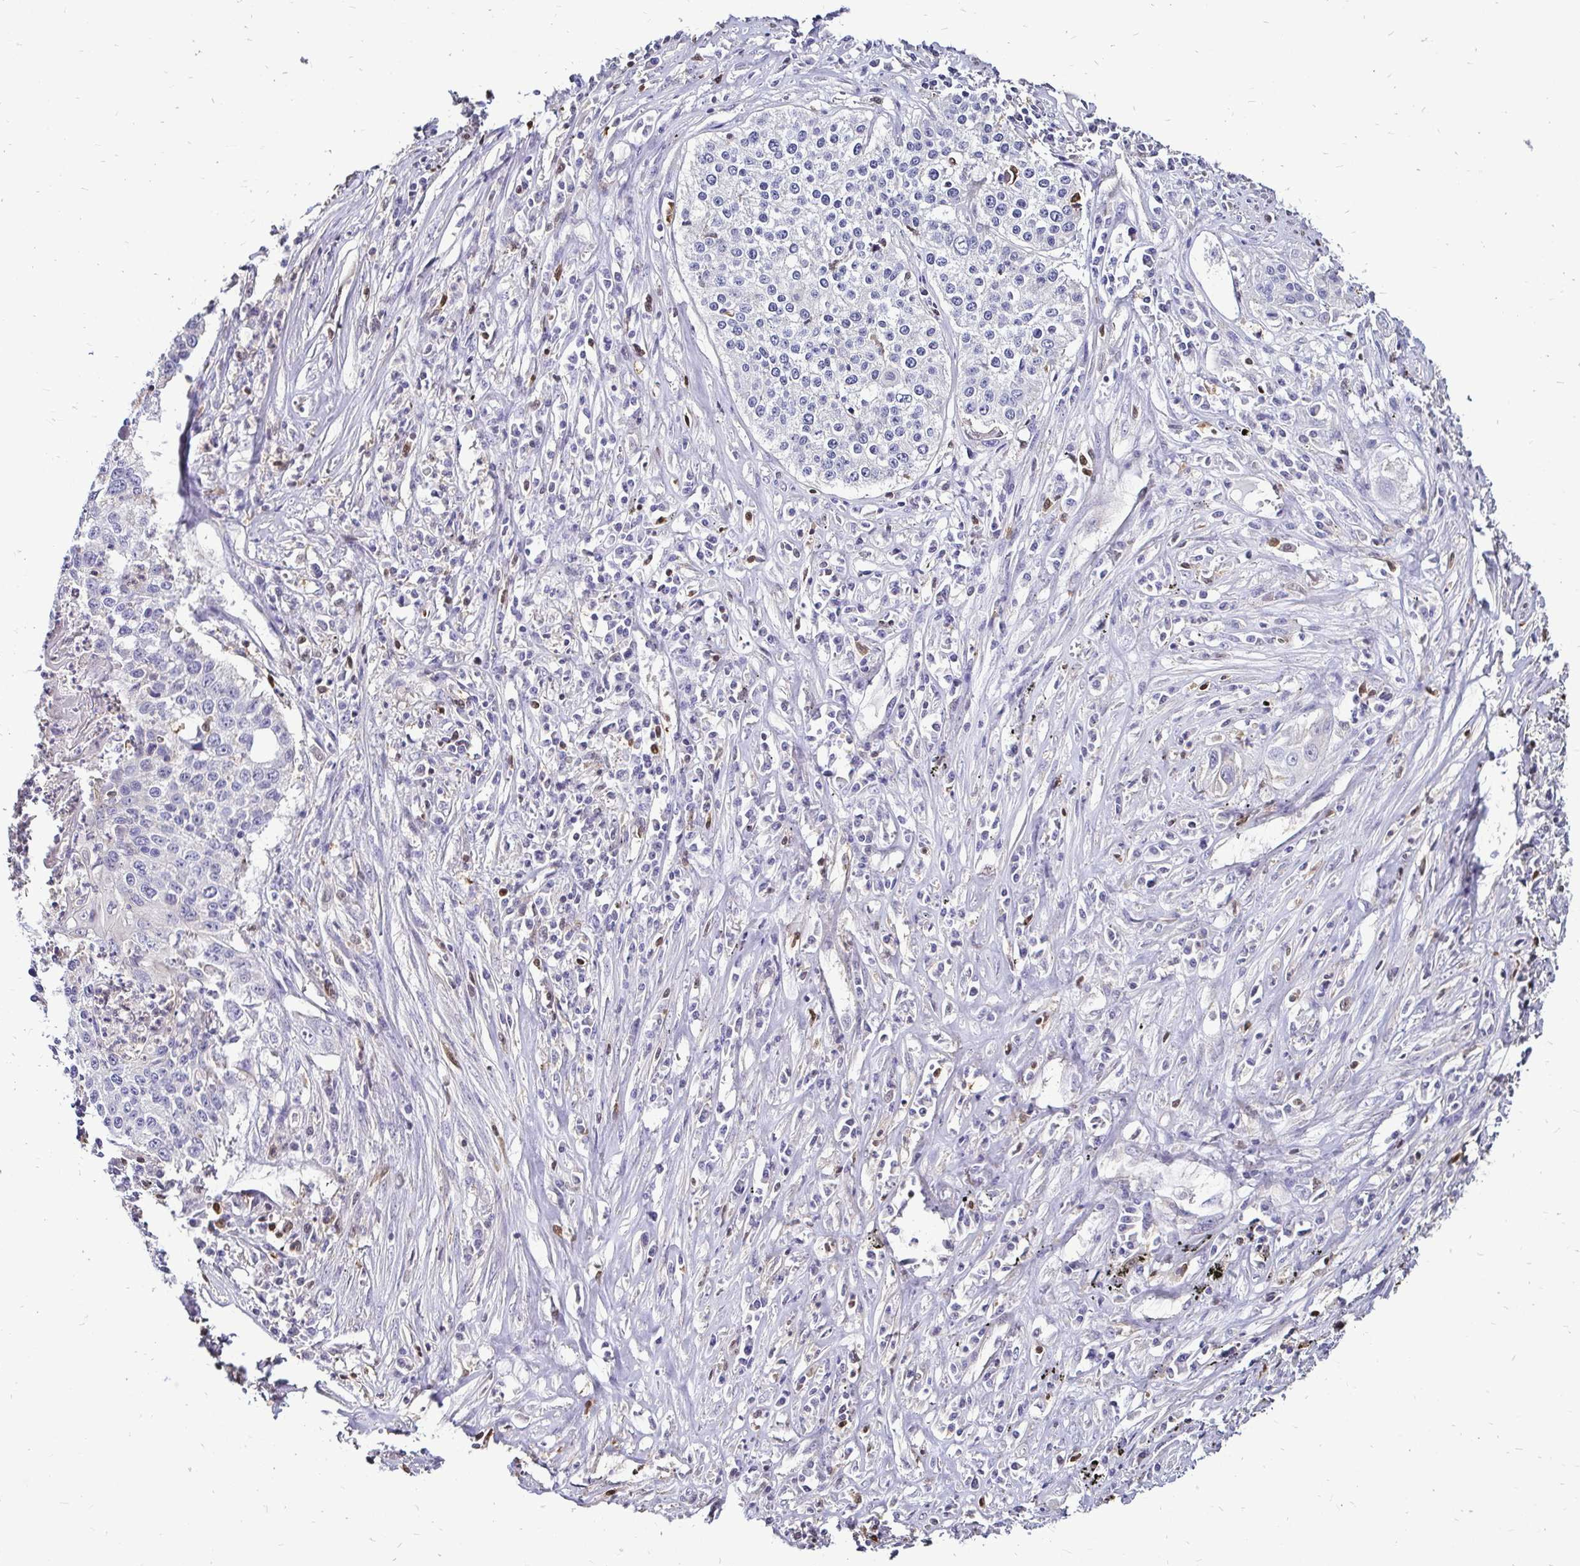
{"staining": {"intensity": "negative", "quantity": "none", "location": "none"}, "tissue": "lung cancer", "cell_type": "Tumor cells", "image_type": "cancer", "snomed": [{"axis": "morphology", "description": "Squamous cell carcinoma, NOS"}, {"axis": "morphology", "description": "Squamous cell carcinoma, metastatic, NOS"}, {"axis": "topography", "description": "Lung"}, {"axis": "topography", "description": "Pleura, NOS"}], "caption": "Protein analysis of lung cancer (squamous cell carcinoma) exhibits no significant positivity in tumor cells.", "gene": "ZFP1", "patient": {"sex": "male", "age": 72}}